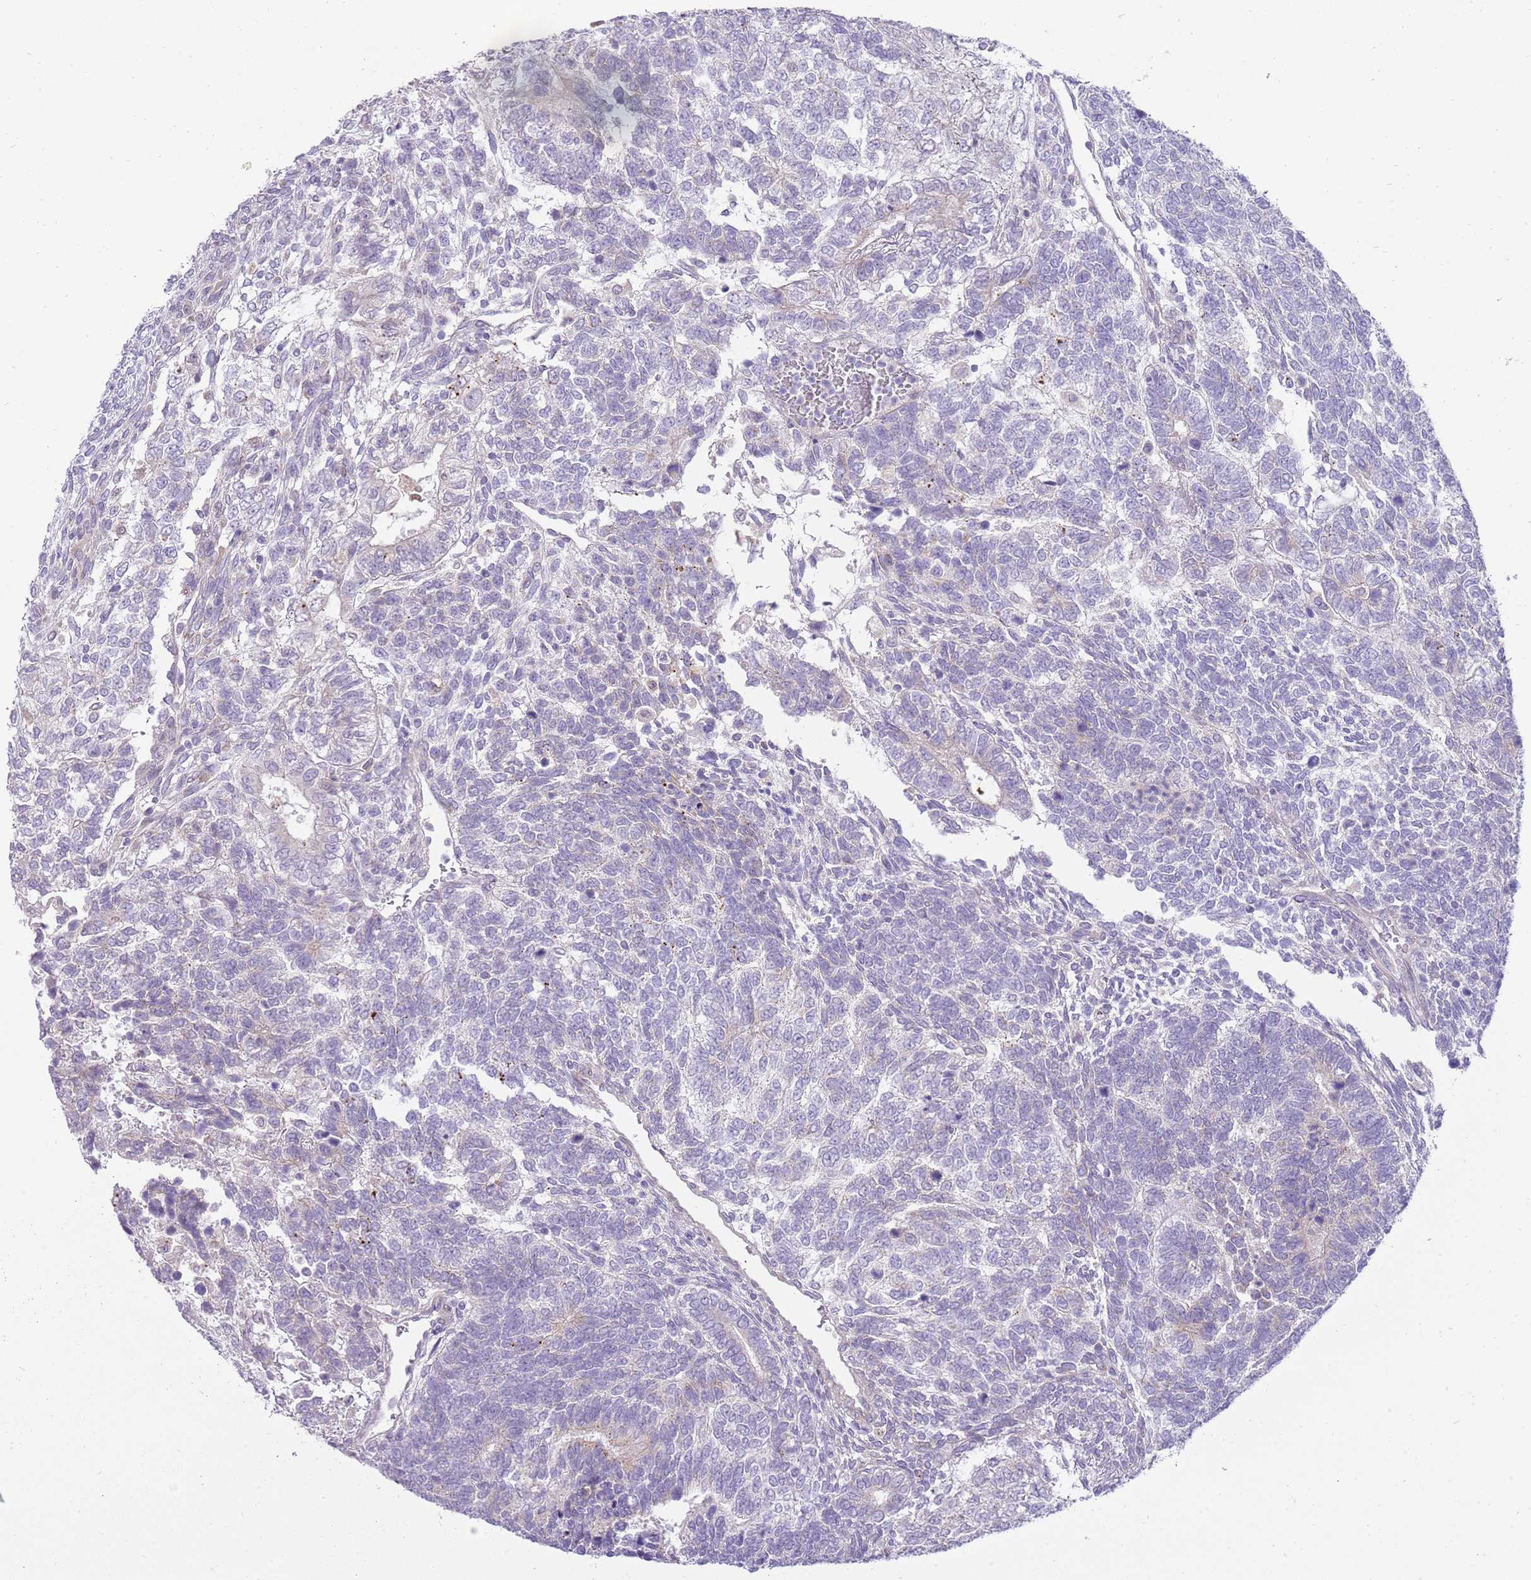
{"staining": {"intensity": "negative", "quantity": "none", "location": "none"}, "tissue": "testis cancer", "cell_type": "Tumor cells", "image_type": "cancer", "snomed": [{"axis": "morphology", "description": "Carcinoma, Embryonal, NOS"}, {"axis": "topography", "description": "Testis"}], "caption": "Human testis cancer (embryonal carcinoma) stained for a protein using IHC shows no expression in tumor cells.", "gene": "DIPK1C", "patient": {"sex": "male", "age": 23}}